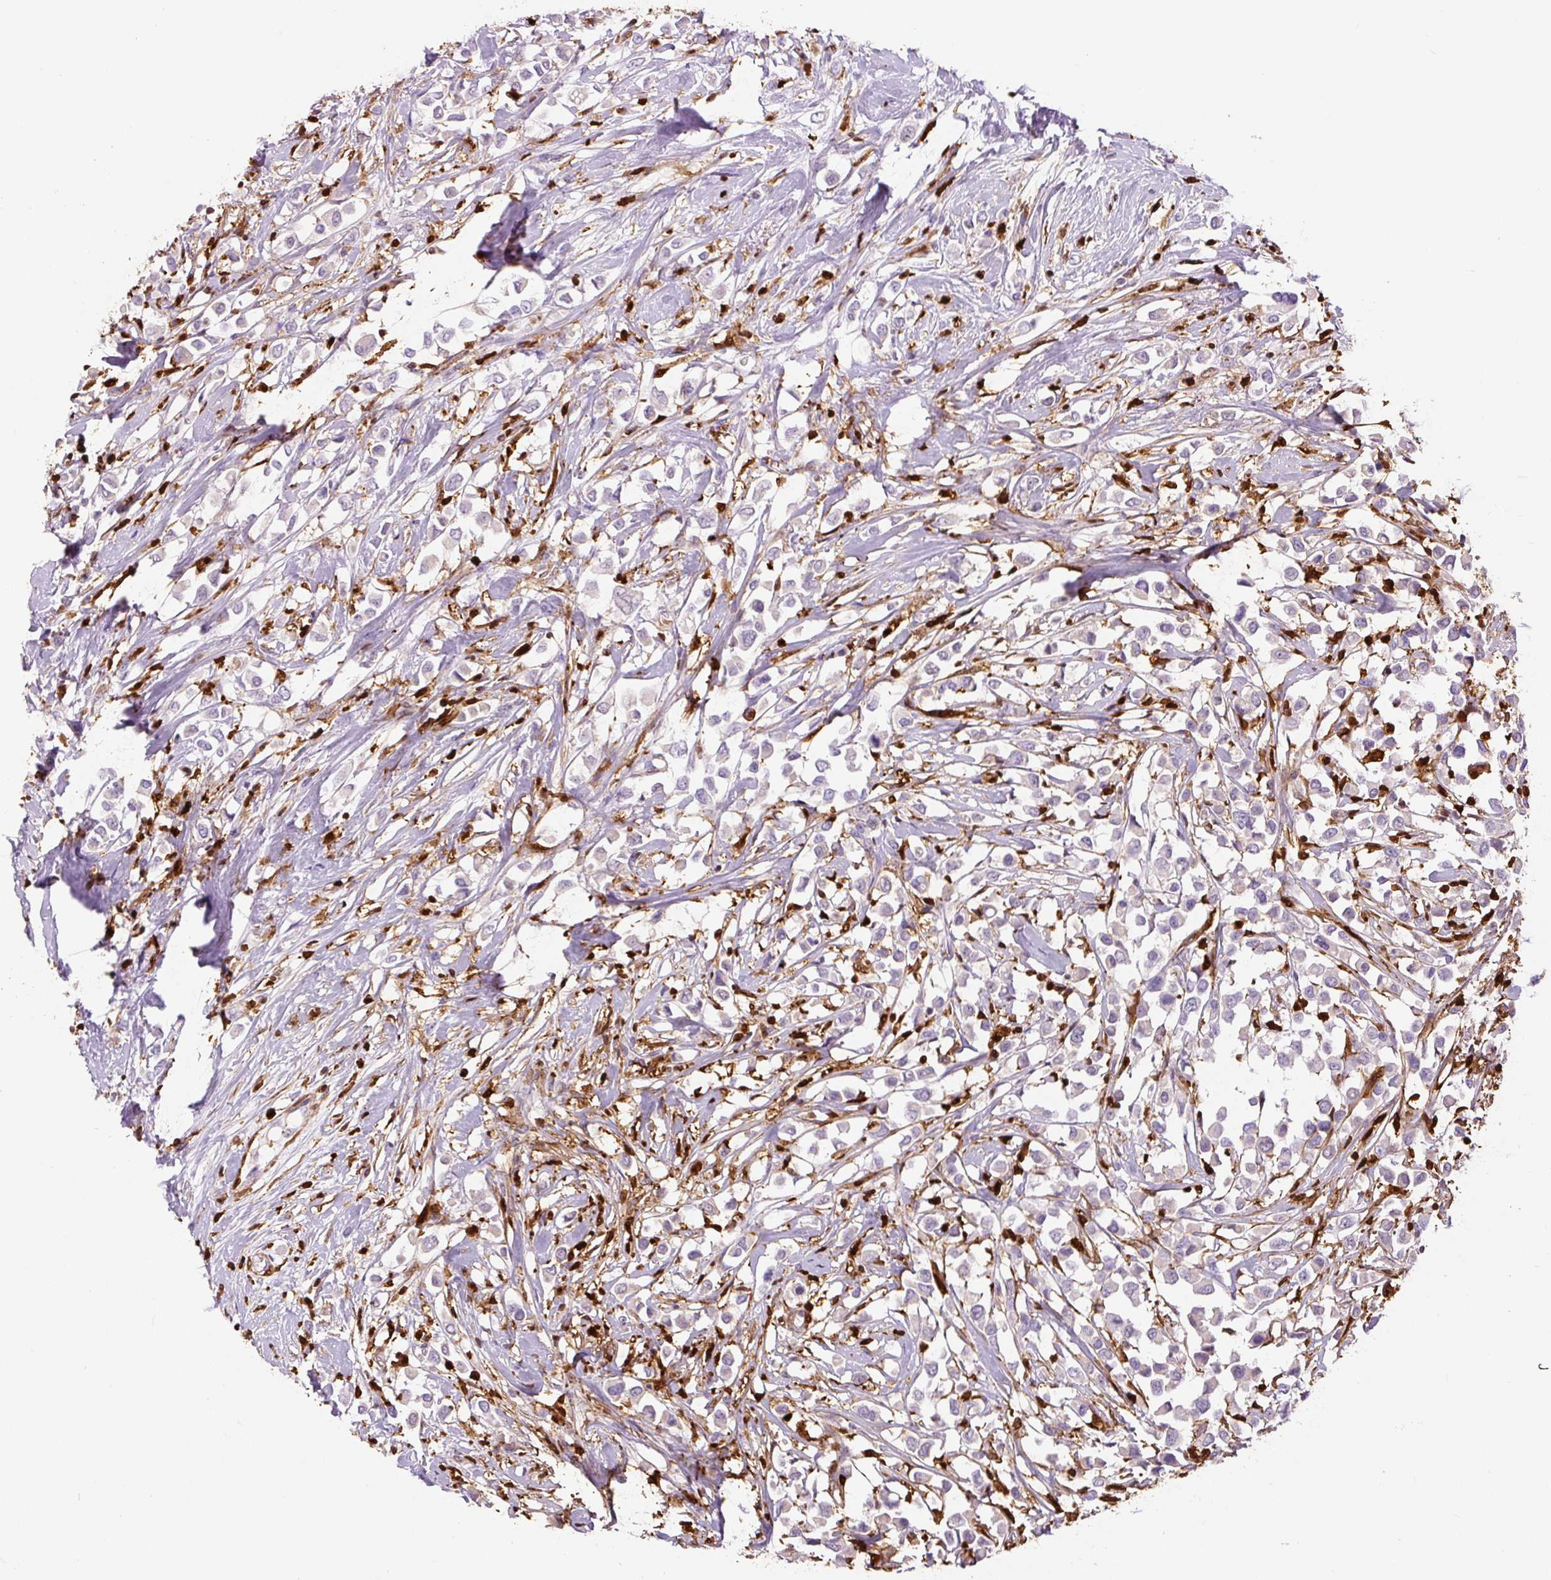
{"staining": {"intensity": "negative", "quantity": "none", "location": "none"}, "tissue": "breast cancer", "cell_type": "Tumor cells", "image_type": "cancer", "snomed": [{"axis": "morphology", "description": "Duct carcinoma"}, {"axis": "topography", "description": "Breast"}], "caption": "Immunohistochemistry photomicrograph of neoplastic tissue: breast cancer (infiltrating ductal carcinoma) stained with DAB exhibits no significant protein expression in tumor cells. The staining is performed using DAB brown chromogen with nuclei counter-stained in using hematoxylin.", "gene": "S100A4", "patient": {"sex": "female", "age": 61}}